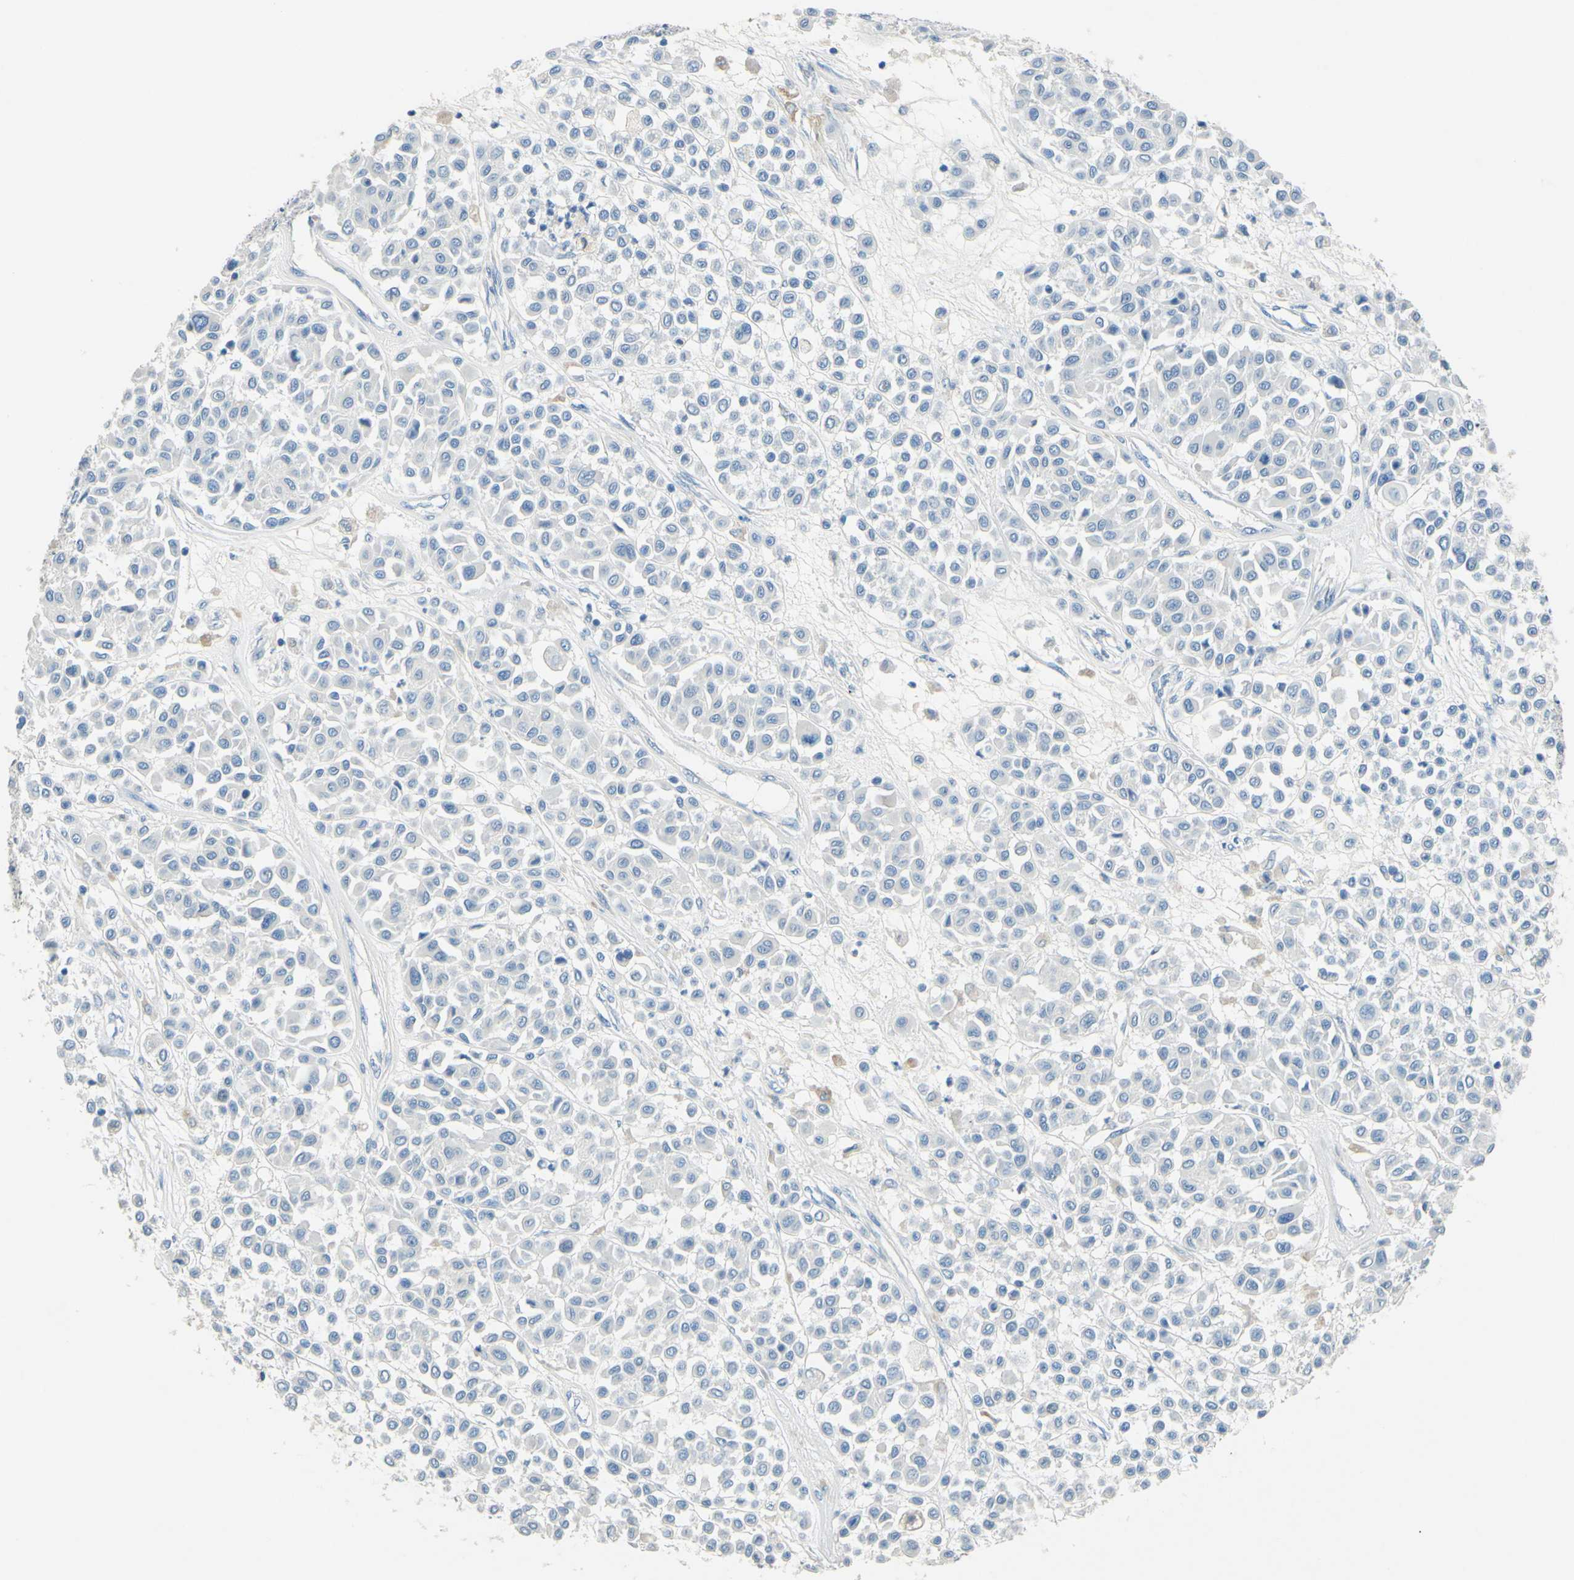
{"staining": {"intensity": "negative", "quantity": "none", "location": "none"}, "tissue": "melanoma", "cell_type": "Tumor cells", "image_type": "cancer", "snomed": [{"axis": "morphology", "description": "Malignant melanoma, Metastatic site"}, {"axis": "topography", "description": "Soft tissue"}], "caption": "Immunohistochemistry histopathology image of melanoma stained for a protein (brown), which reveals no staining in tumor cells. The staining is performed using DAB brown chromogen with nuclei counter-stained in using hematoxylin.", "gene": "CDH10", "patient": {"sex": "male", "age": 41}}